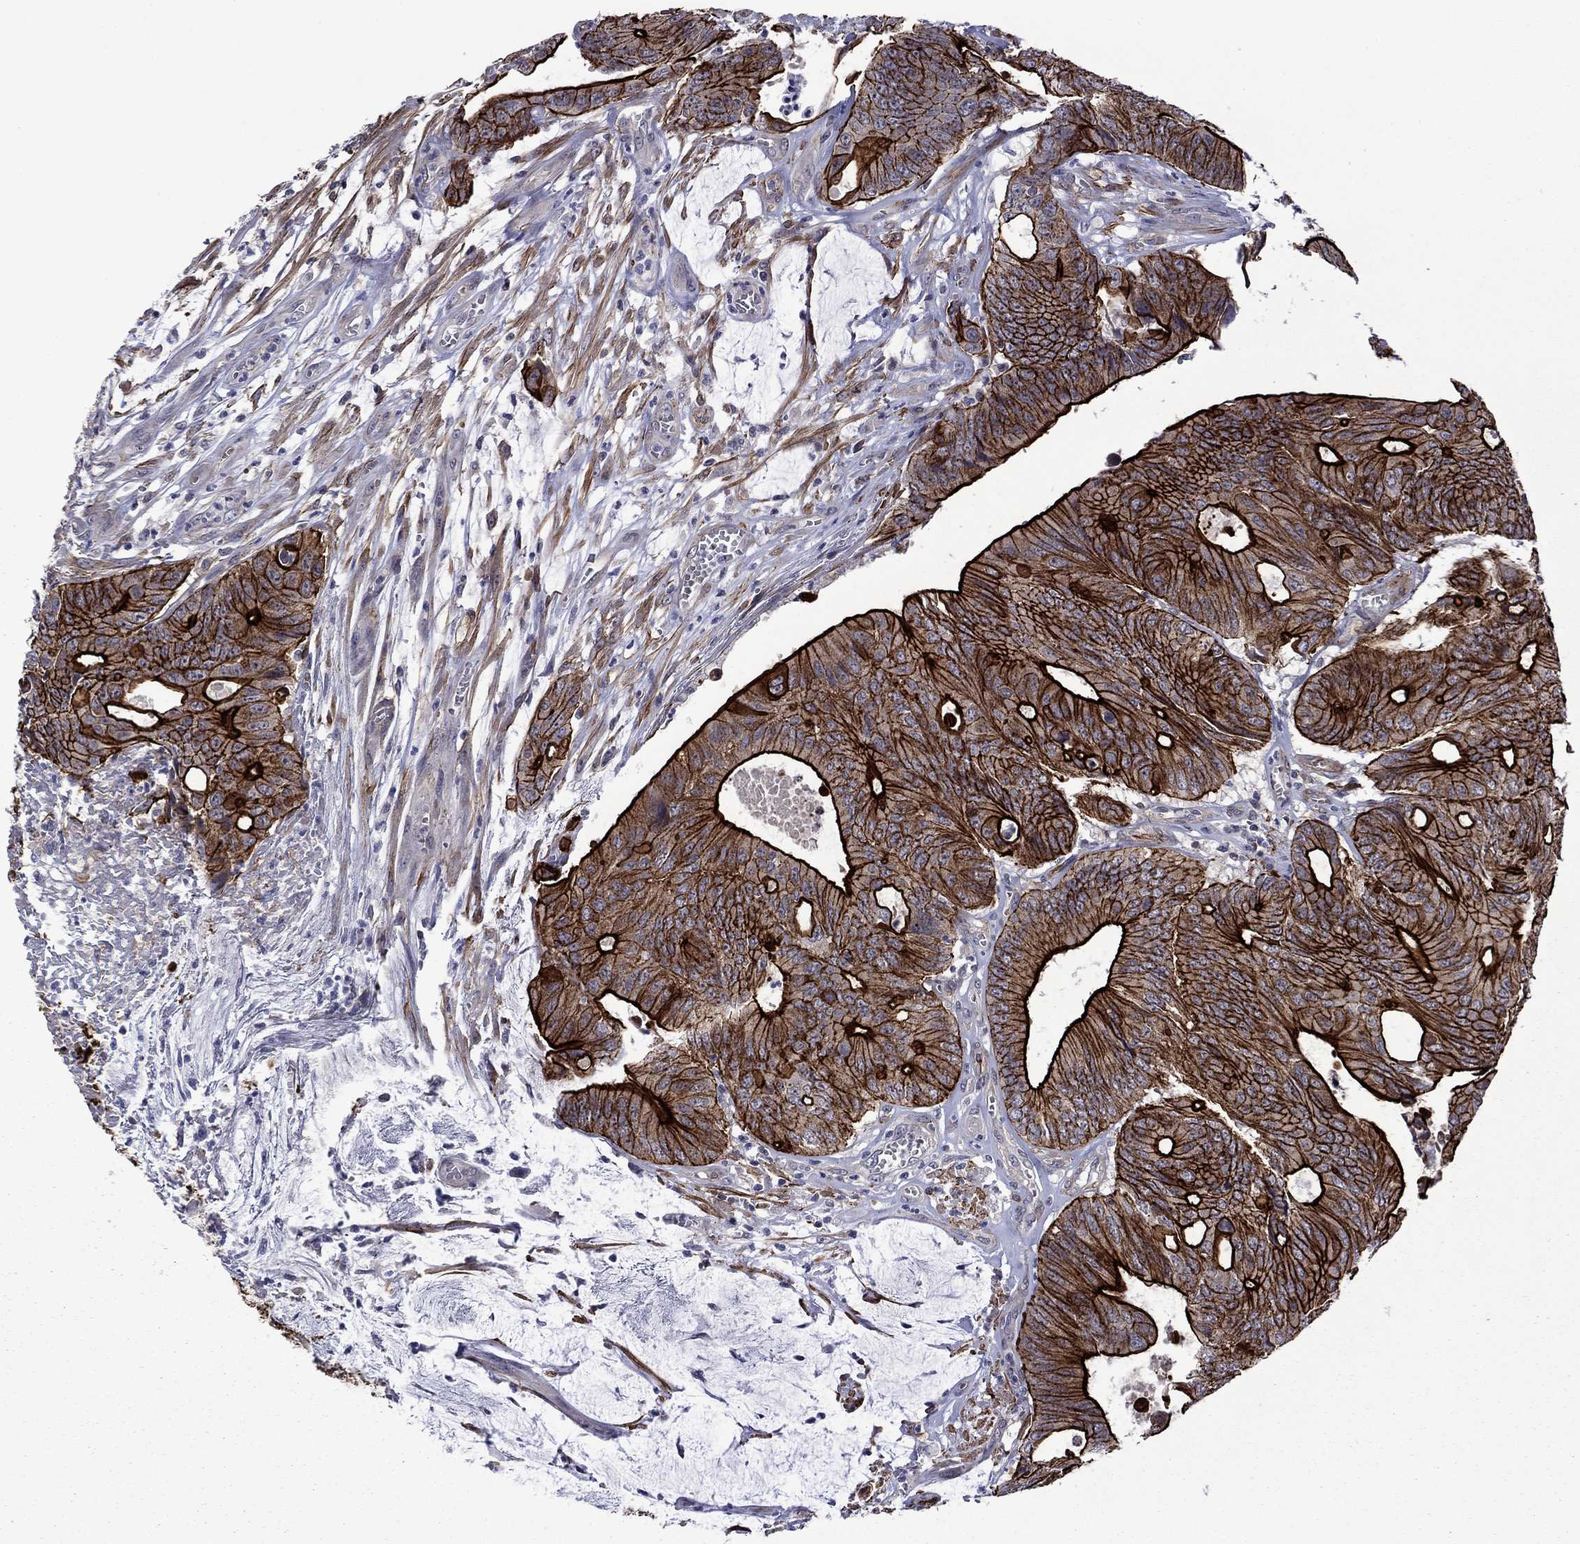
{"staining": {"intensity": "strong", "quantity": ">75%", "location": "cytoplasmic/membranous"}, "tissue": "colorectal cancer", "cell_type": "Tumor cells", "image_type": "cancer", "snomed": [{"axis": "morphology", "description": "Normal tissue, NOS"}, {"axis": "morphology", "description": "Adenocarcinoma, NOS"}, {"axis": "topography", "description": "Colon"}], "caption": "DAB immunohistochemical staining of human colorectal adenocarcinoma exhibits strong cytoplasmic/membranous protein expression in approximately >75% of tumor cells. (Stains: DAB (3,3'-diaminobenzidine) in brown, nuclei in blue, Microscopy: brightfield microscopy at high magnification).", "gene": "LMO7", "patient": {"sex": "male", "age": 65}}